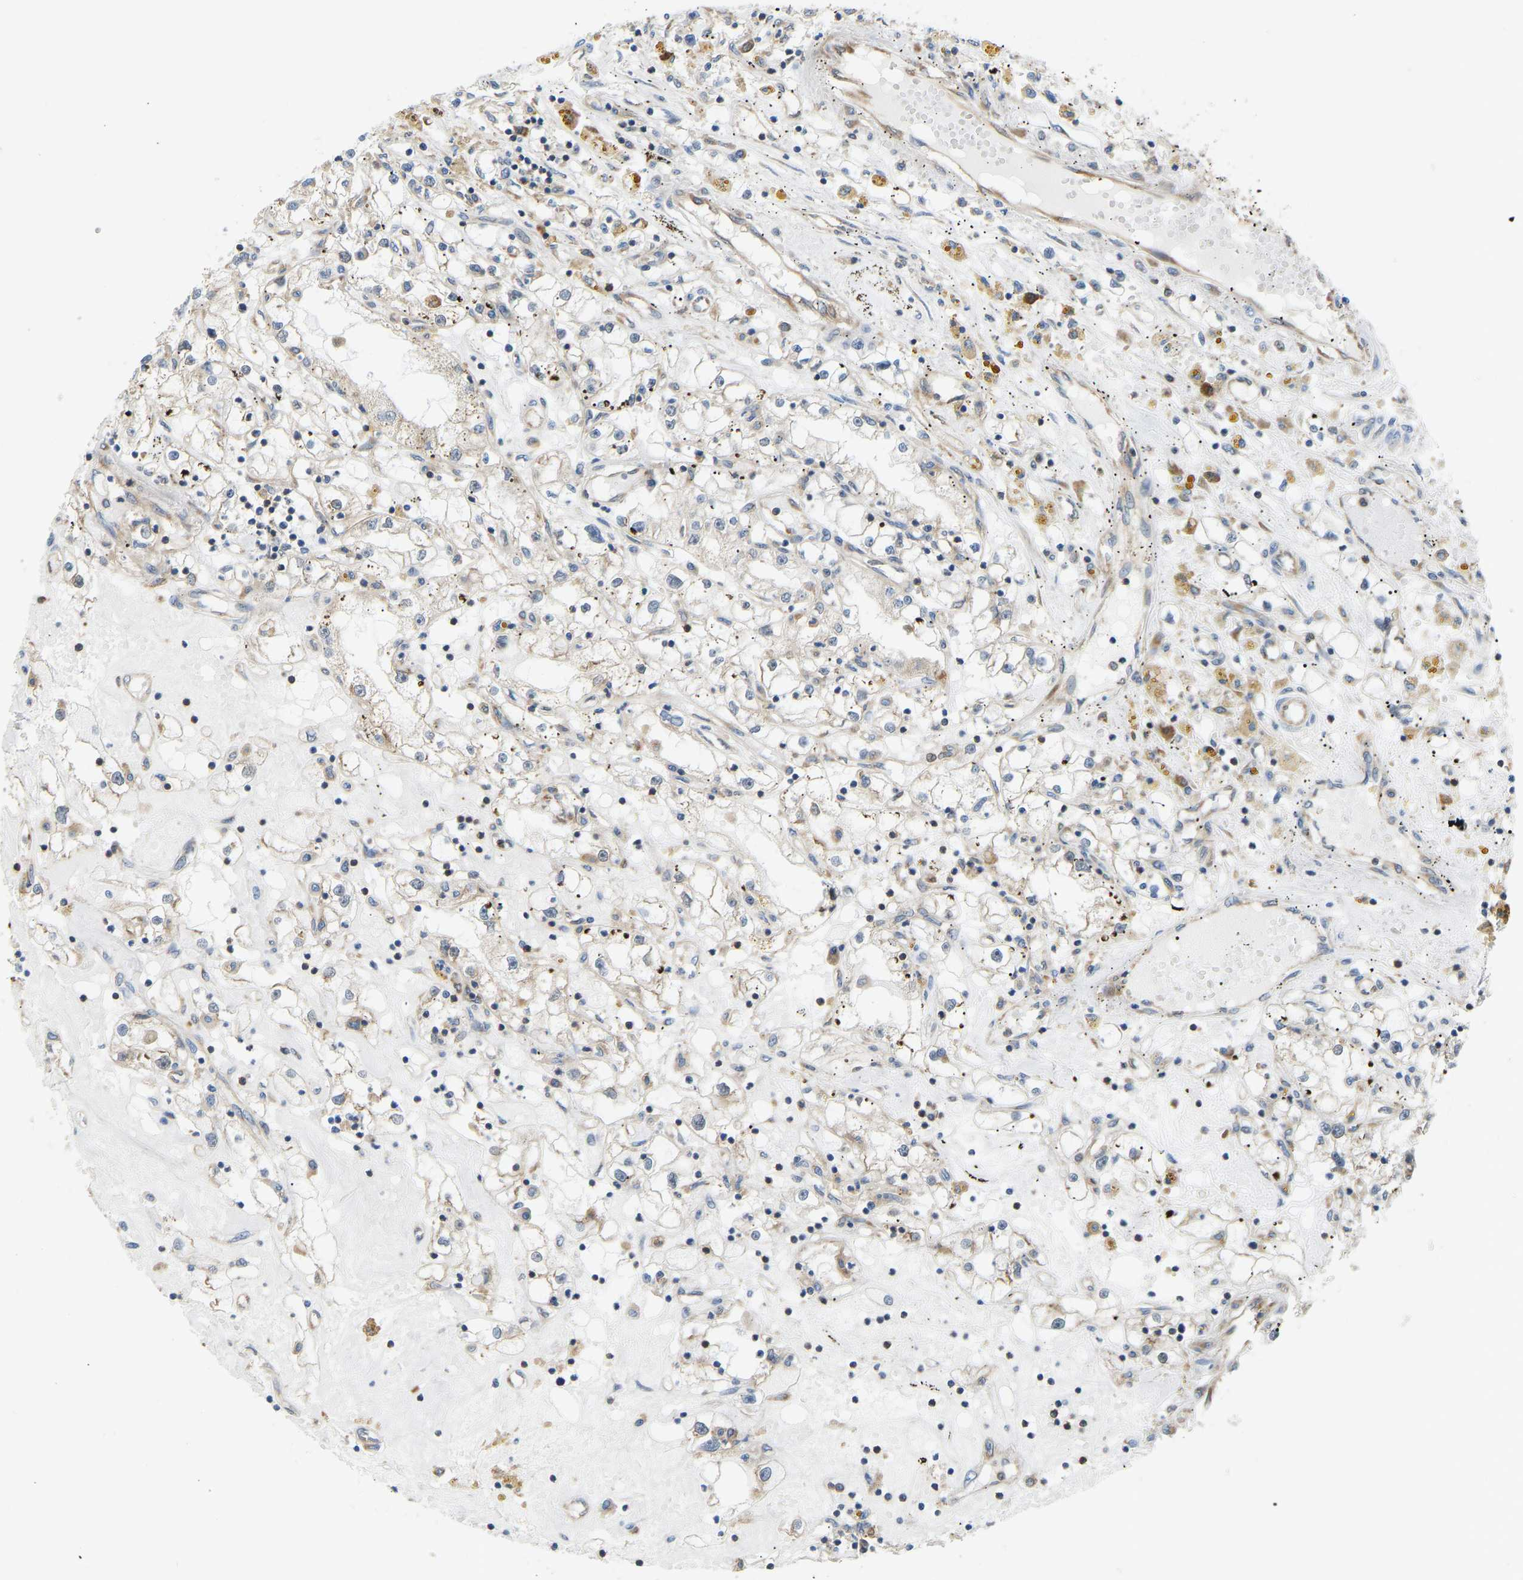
{"staining": {"intensity": "moderate", "quantity": "<25%", "location": "cytoplasmic/membranous"}, "tissue": "renal cancer", "cell_type": "Tumor cells", "image_type": "cancer", "snomed": [{"axis": "morphology", "description": "Adenocarcinoma, NOS"}, {"axis": "topography", "description": "Kidney"}], "caption": "A high-resolution image shows immunohistochemistry staining of adenocarcinoma (renal), which exhibits moderate cytoplasmic/membranous positivity in approximately <25% of tumor cells.", "gene": "RPS6KB2", "patient": {"sex": "male", "age": 56}}